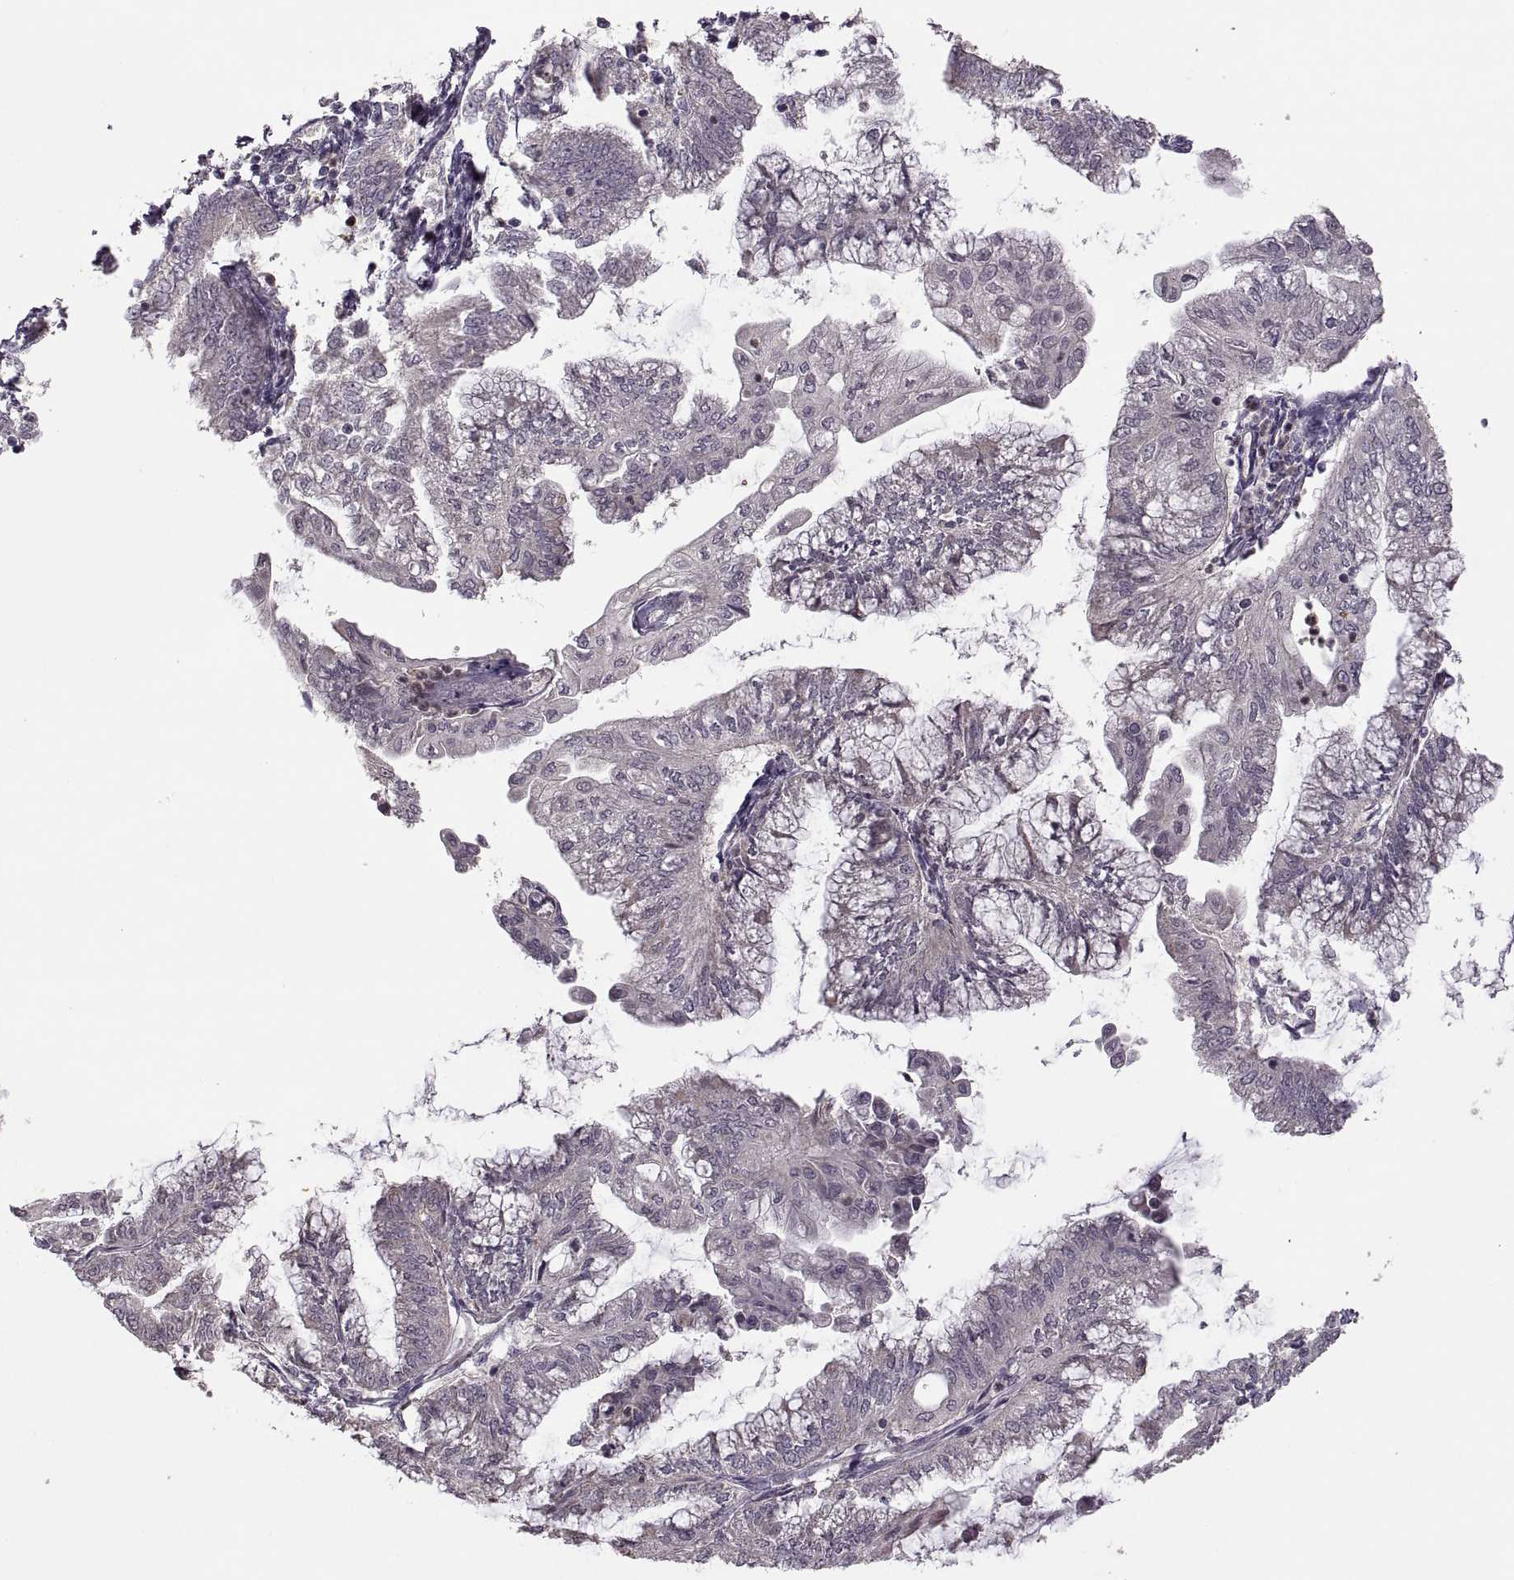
{"staining": {"intensity": "negative", "quantity": "none", "location": "none"}, "tissue": "endometrial cancer", "cell_type": "Tumor cells", "image_type": "cancer", "snomed": [{"axis": "morphology", "description": "Adenocarcinoma, NOS"}, {"axis": "topography", "description": "Endometrium"}], "caption": "There is no significant expression in tumor cells of adenocarcinoma (endometrial). The staining is performed using DAB brown chromogen with nuclei counter-stained in using hematoxylin.", "gene": "PIERCE1", "patient": {"sex": "female", "age": 55}}